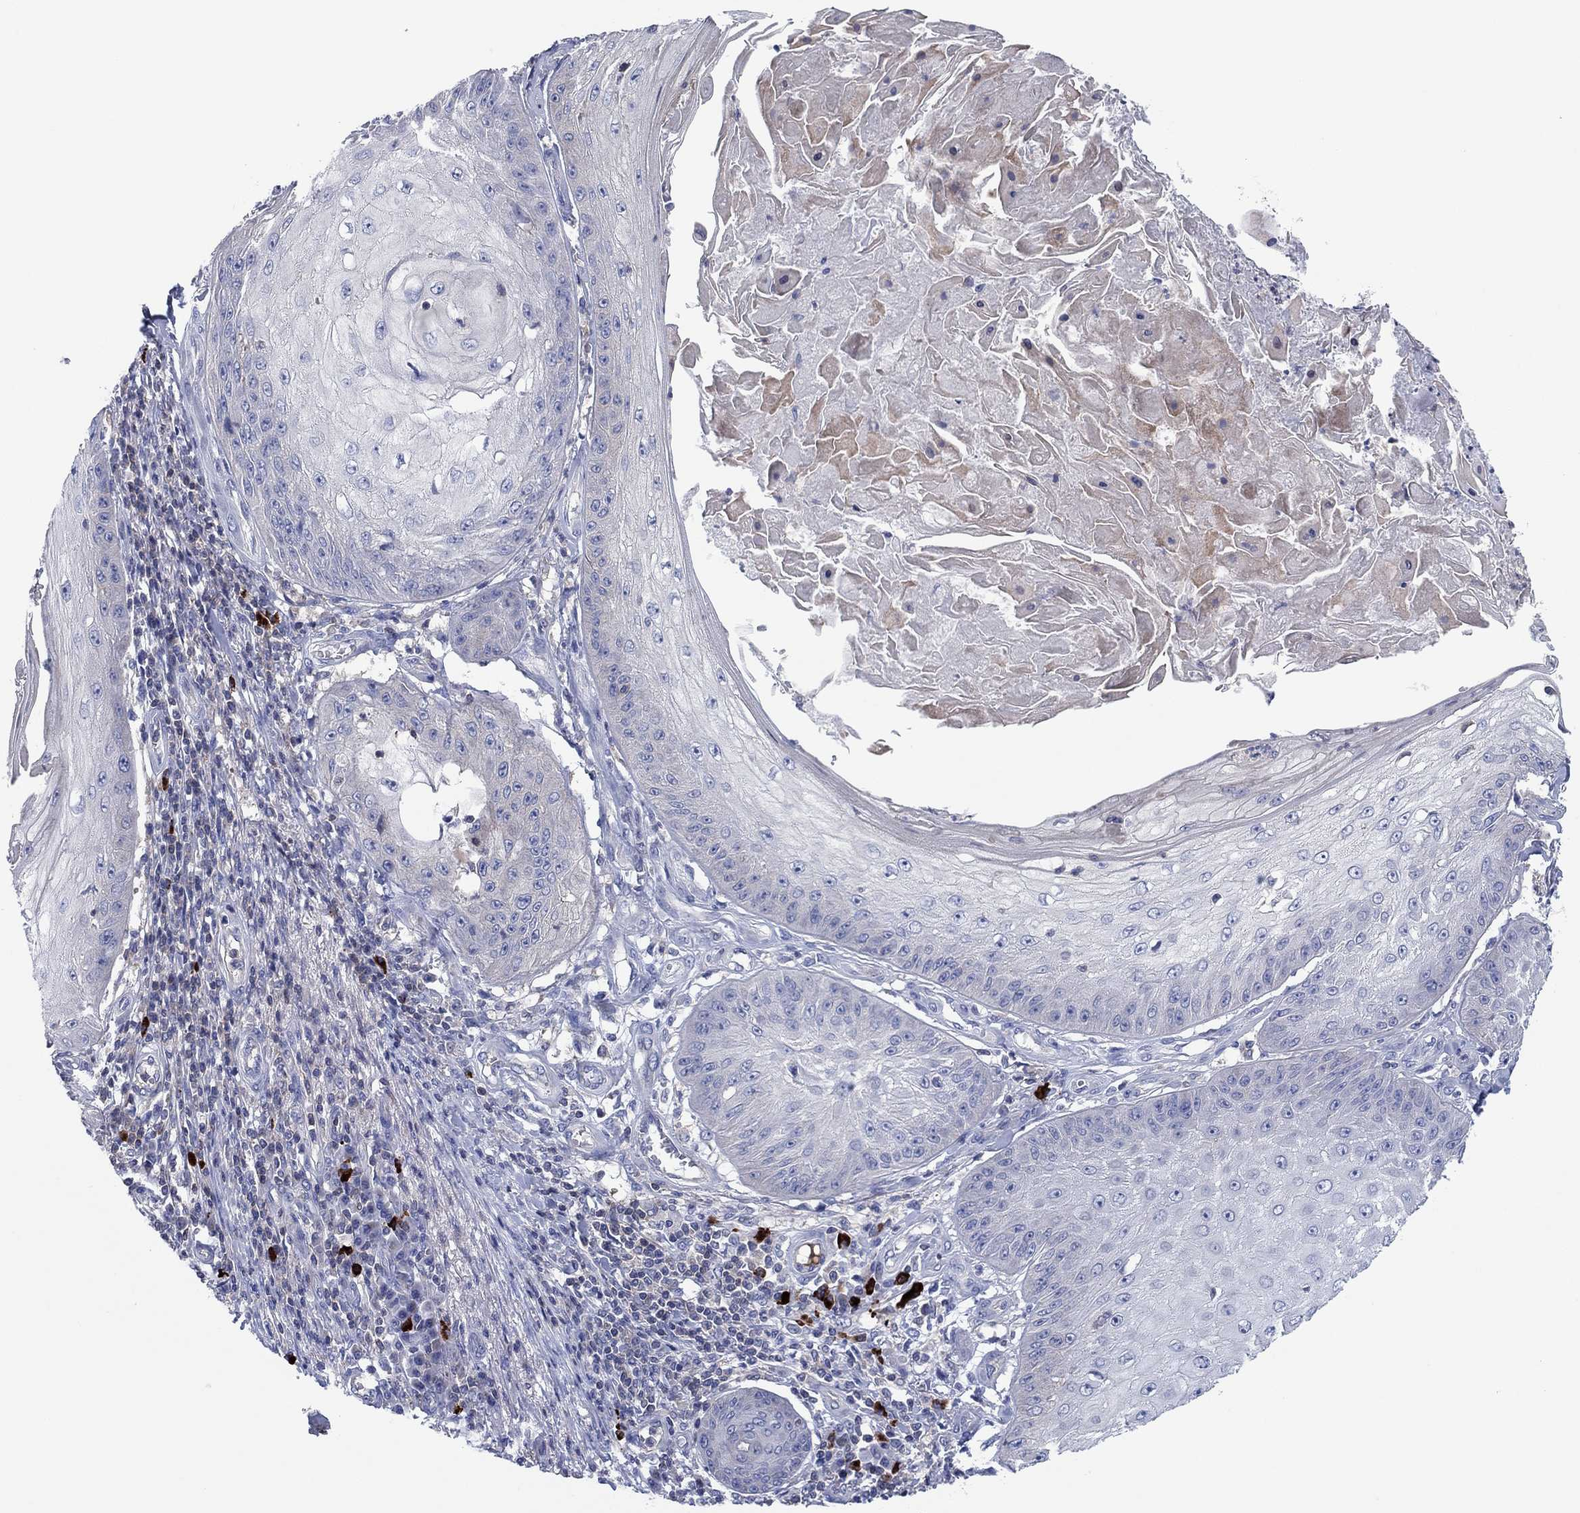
{"staining": {"intensity": "negative", "quantity": "none", "location": "none"}, "tissue": "skin cancer", "cell_type": "Tumor cells", "image_type": "cancer", "snomed": [{"axis": "morphology", "description": "Squamous cell carcinoma, NOS"}, {"axis": "topography", "description": "Skin"}], "caption": "This image is of squamous cell carcinoma (skin) stained with immunohistochemistry to label a protein in brown with the nuclei are counter-stained blue. There is no expression in tumor cells.", "gene": "PVR", "patient": {"sex": "male", "age": 70}}